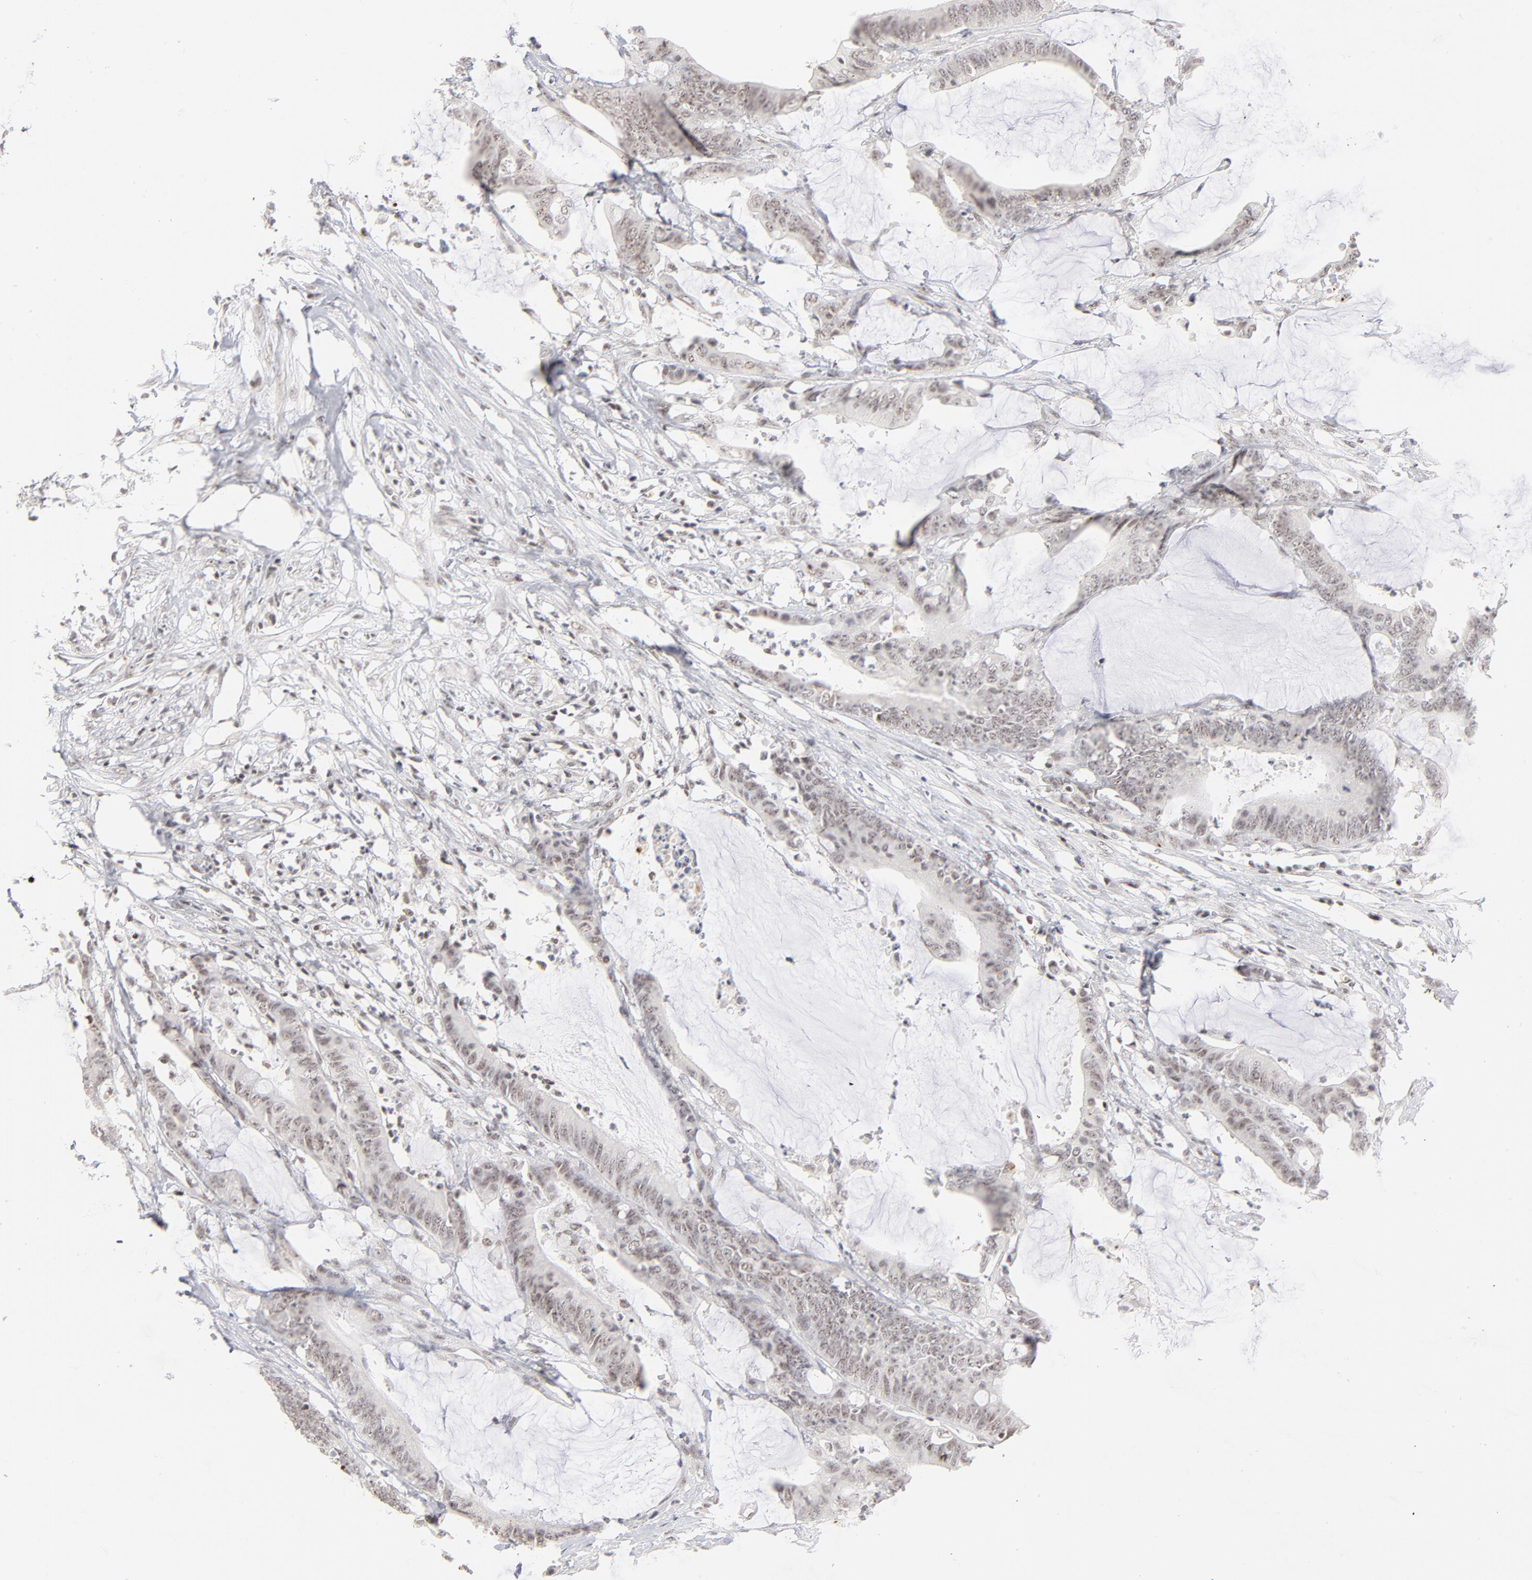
{"staining": {"intensity": "weak", "quantity": "25%-75%", "location": "nuclear"}, "tissue": "colorectal cancer", "cell_type": "Tumor cells", "image_type": "cancer", "snomed": [{"axis": "morphology", "description": "Adenocarcinoma, NOS"}, {"axis": "topography", "description": "Rectum"}], "caption": "Adenocarcinoma (colorectal) stained with a protein marker displays weak staining in tumor cells.", "gene": "ZNF143", "patient": {"sex": "female", "age": 66}}